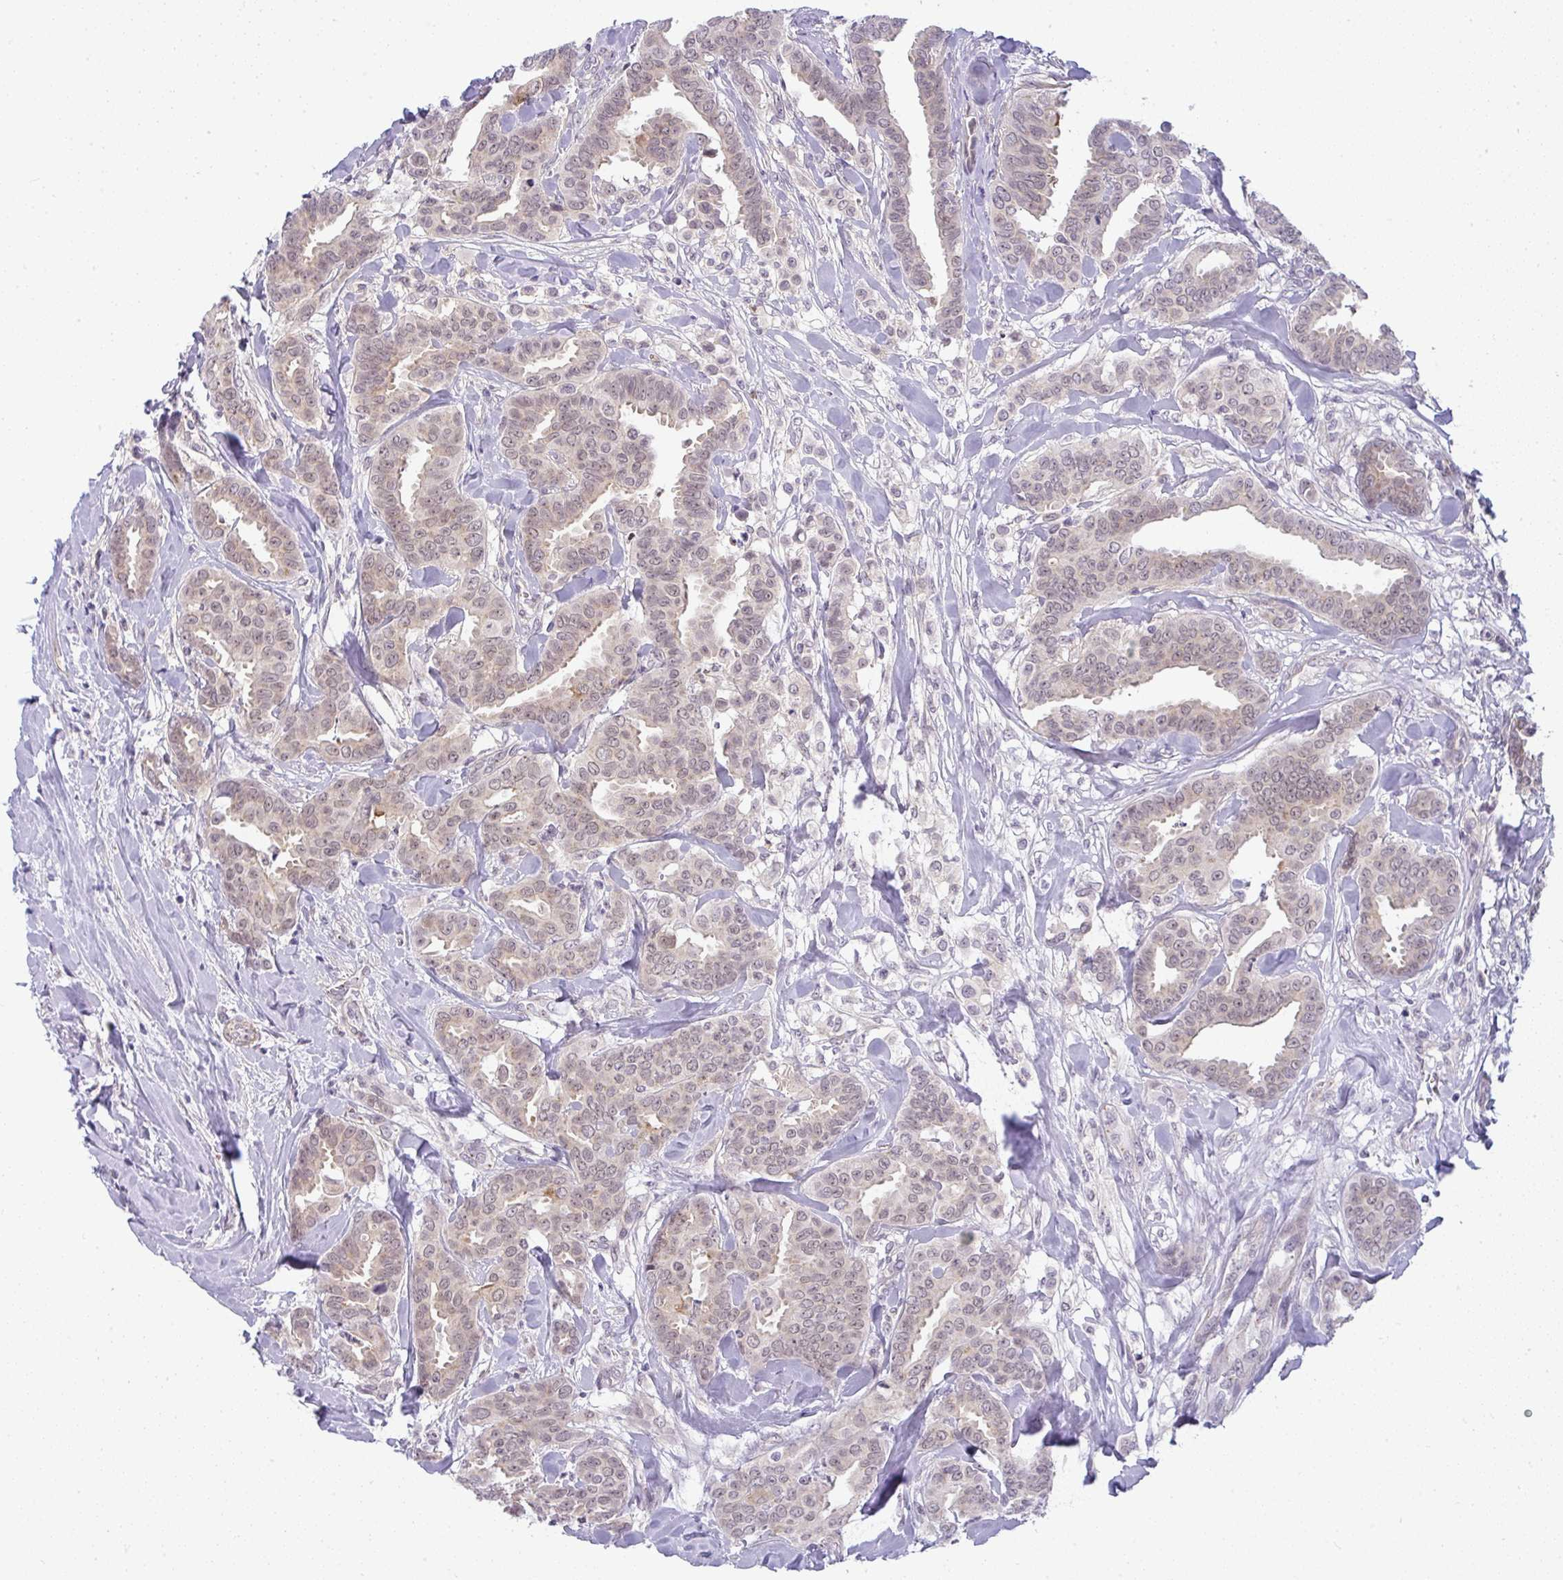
{"staining": {"intensity": "negative", "quantity": "none", "location": "none"}, "tissue": "breast cancer", "cell_type": "Tumor cells", "image_type": "cancer", "snomed": [{"axis": "morphology", "description": "Duct carcinoma"}, {"axis": "topography", "description": "Breast"}], "caption": "A histopathology image of breast invasive ductal carcinoma stained for a protein shows no brown staining in tumor cells.", "gene": "DZIP1", "patient": {"sex": "female", "age": 45}}